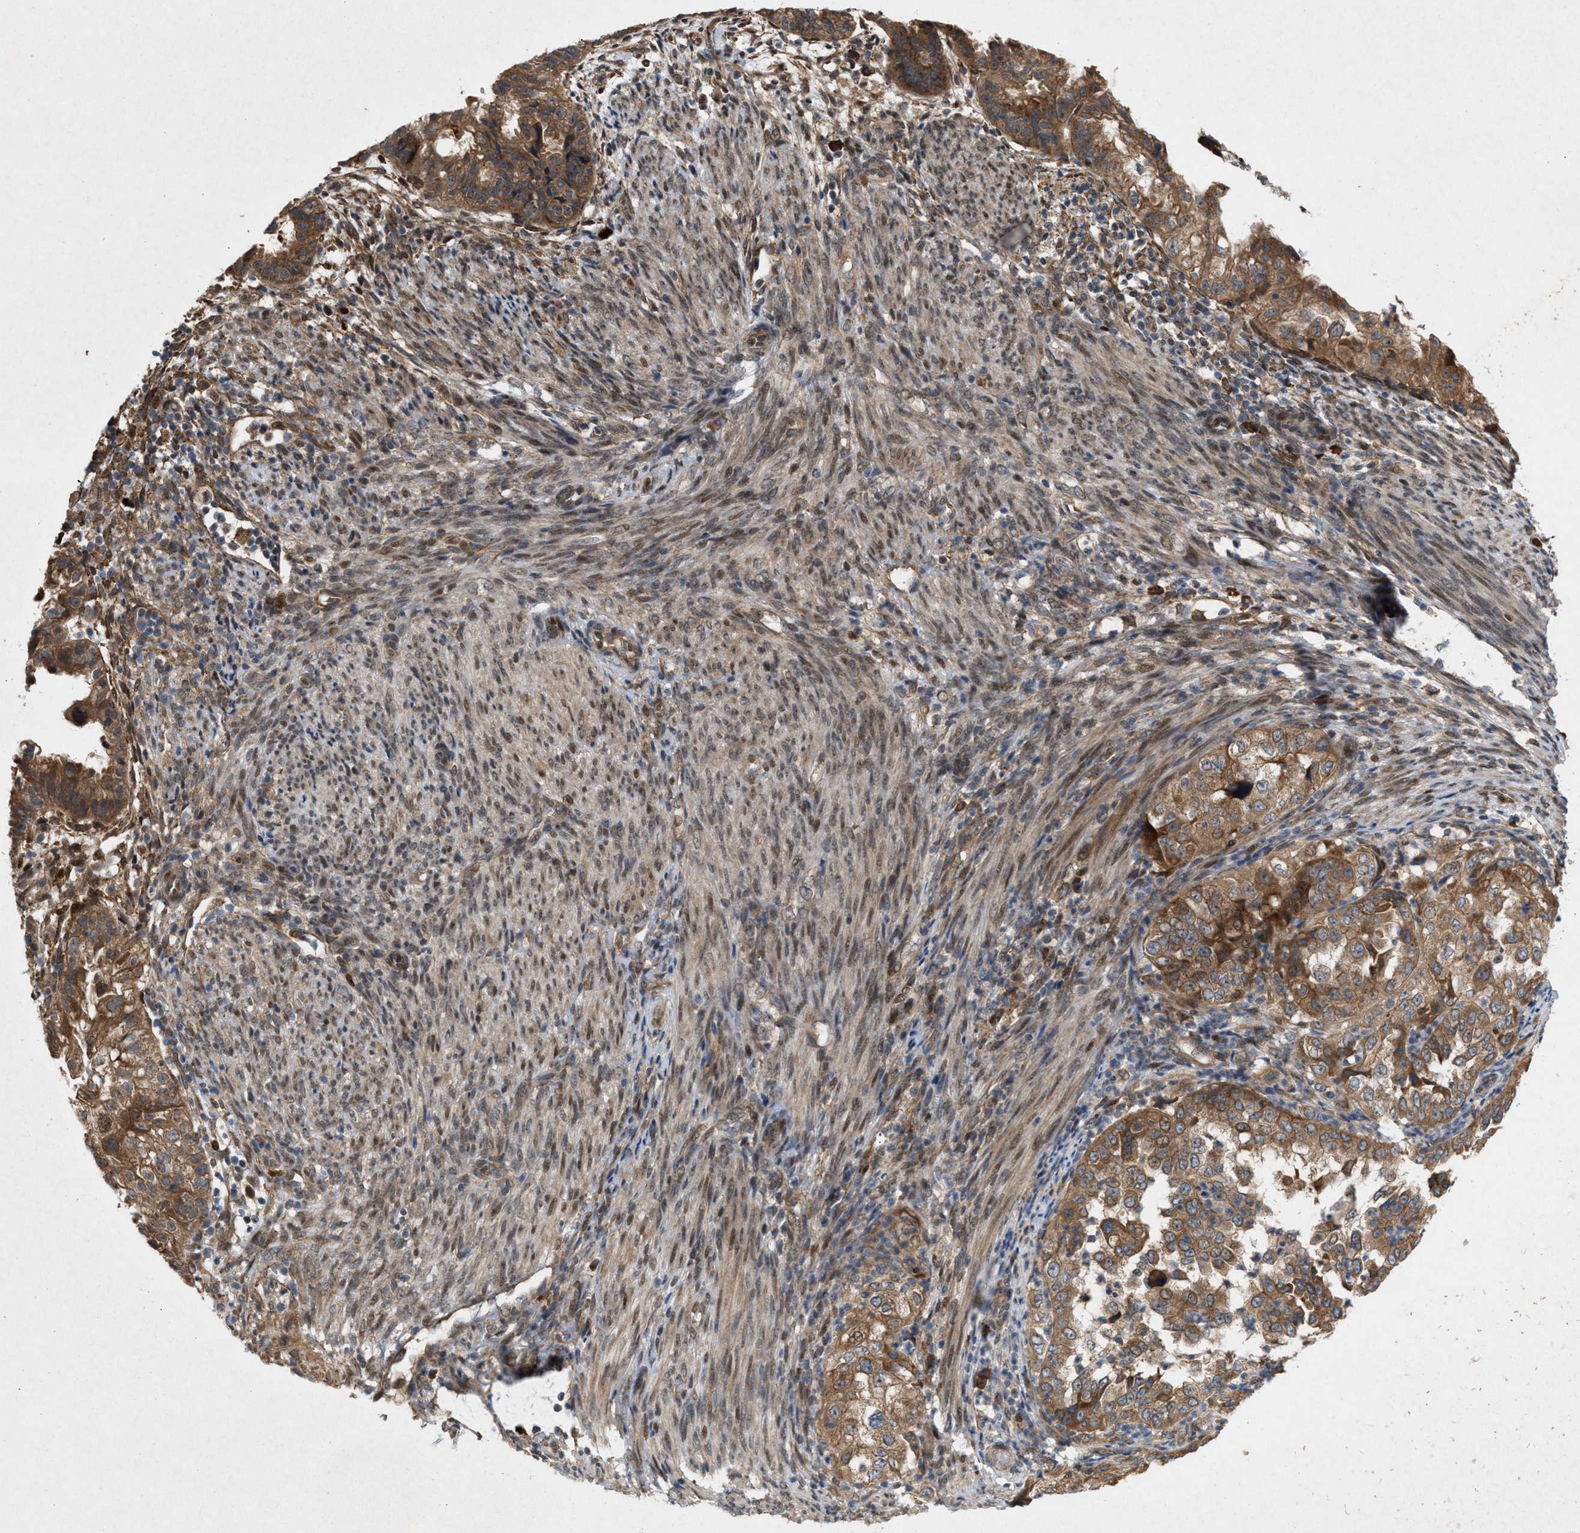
{"staining": {"intensity": "moderate", "quantity": ">75%", "location": "cytoplasmic/membranous"}, "tissue": "endometrial cancer", "cell_type": "Tumor cells", "image_type": "cancer", "snomed": [{"axis": "morphology", "description": "Adenocarcinoma, NOS"}, {"axis": "topography", "description": "Endometrium"}], "caption": "Endometrial cancer (adenocarcinoma) stained for a protein demonstrates moderate cytoplasmic/membranous positivity in tumor cells.", "gene": "MFSD6", "patient": {"sex": "female", "age": 85}}